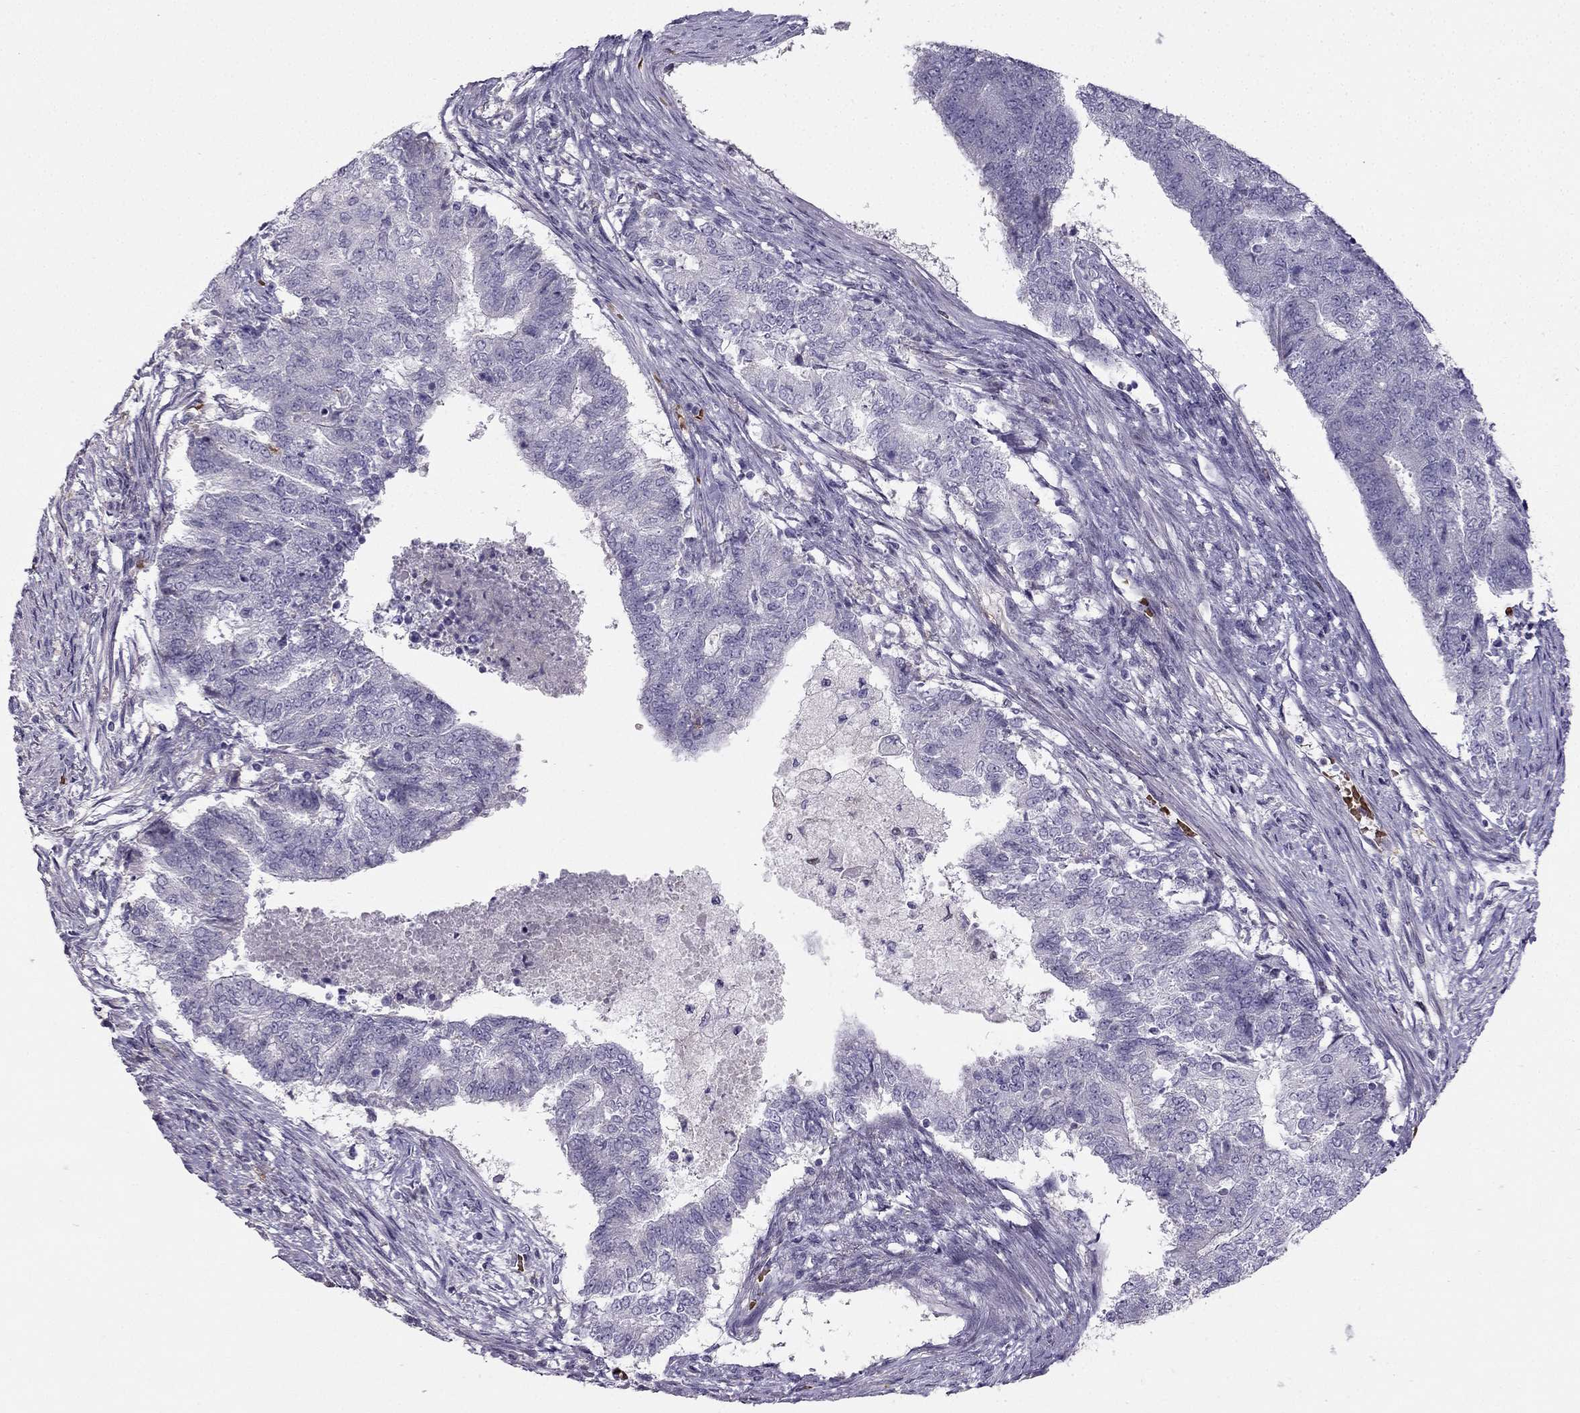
{"staining": {"intensity": "negative", "quantity": "none", "location": "none"}, "tissue": "endometrial cancer", "cell_type": "Tumor cells", "image_type": "cancer", "snomed": [{"axis": "morphology", "description": "Adenocarcinoma, NOS"}, {"axis": "topography", "description": "Endometrium"}], "caption": "The micrograph displays no significant positivity in tumor cells of adenocarcinoma (endometrial). Nuclei are stained in blue.", "gene": "RSPH14", "patient": {"sex": "female", "age": 65}}